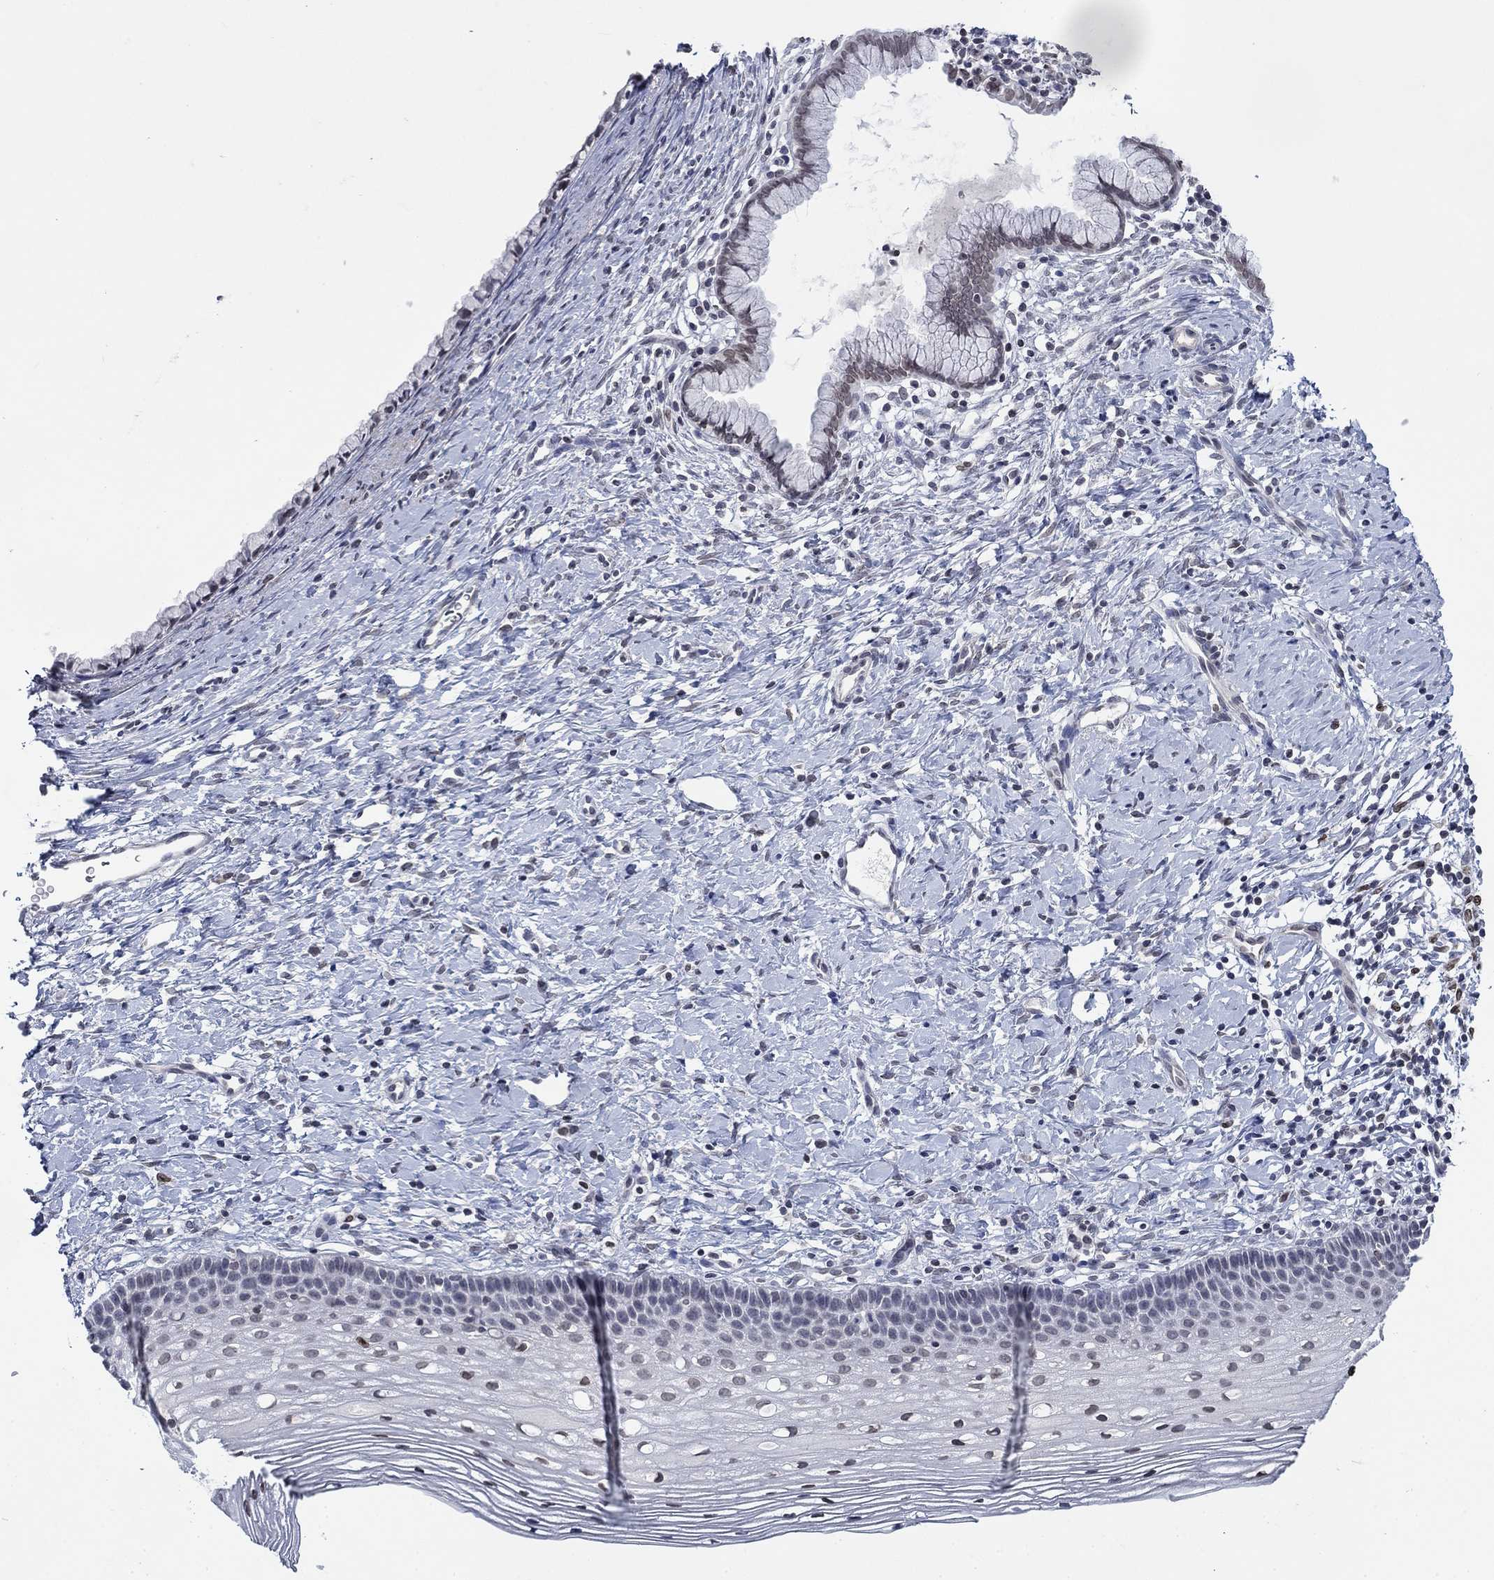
{"staining": {"intensity": "negative", "quantity": "none", "location": "none"}, "tissue": "cervix", "cell_type": "Glandular cells", "image_type": "normal", "snomed": [{"axis": "morphology", "description": "Normal tissue, NOS"}, {"axis": "topography", "description": "Cervix"}], "caption": "Immunohistochemical staining of unremarkable cervix reveals no significant positivity in glandular cells. The staining was performed using DAB (3,3'-diaminobenzidine) to visualize the protein expression in brown, while the nuclei were stained in blue with hematoxylin (Magnification: 20x).", "gene": "TOR1AIP1", "patient": {"sex": "female", "age": 39}}